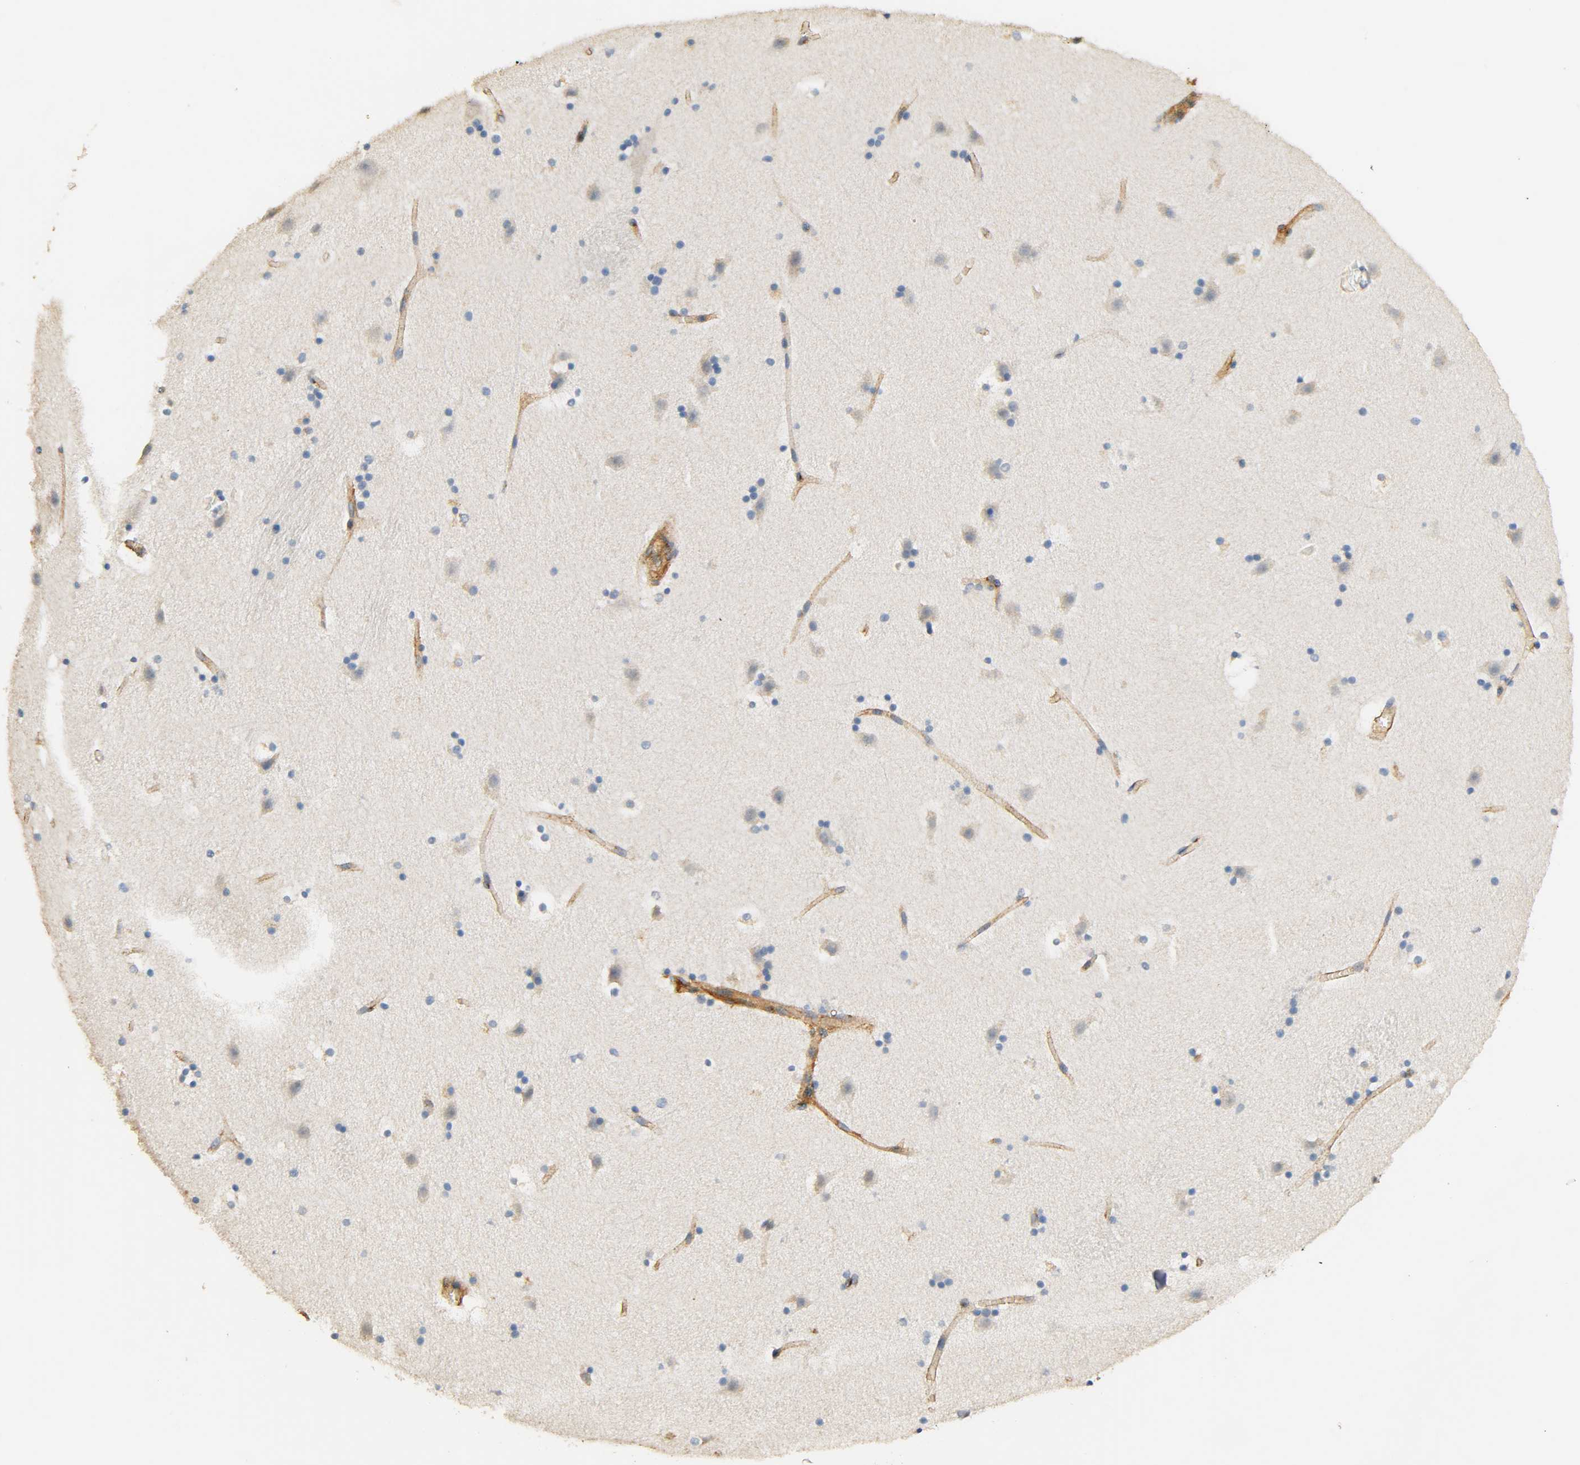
{"staining": {"intensity": "negative", "quantity": "none", "location": "none"}, "tissue": "caudate", "cell_type": "Glial cells", "image_type": "normal", "snomed": [{"axis": "morphology", "description": "Normal tissue, NOS"}, {"axis": "topography", "description": "Lateral ventricle wall"}], "caption": "Immunohistochemistry of benign caudate displays no expression in glial cells.", "gene": "IFITM2", "patient": {"sex": "male", "age": 45}}